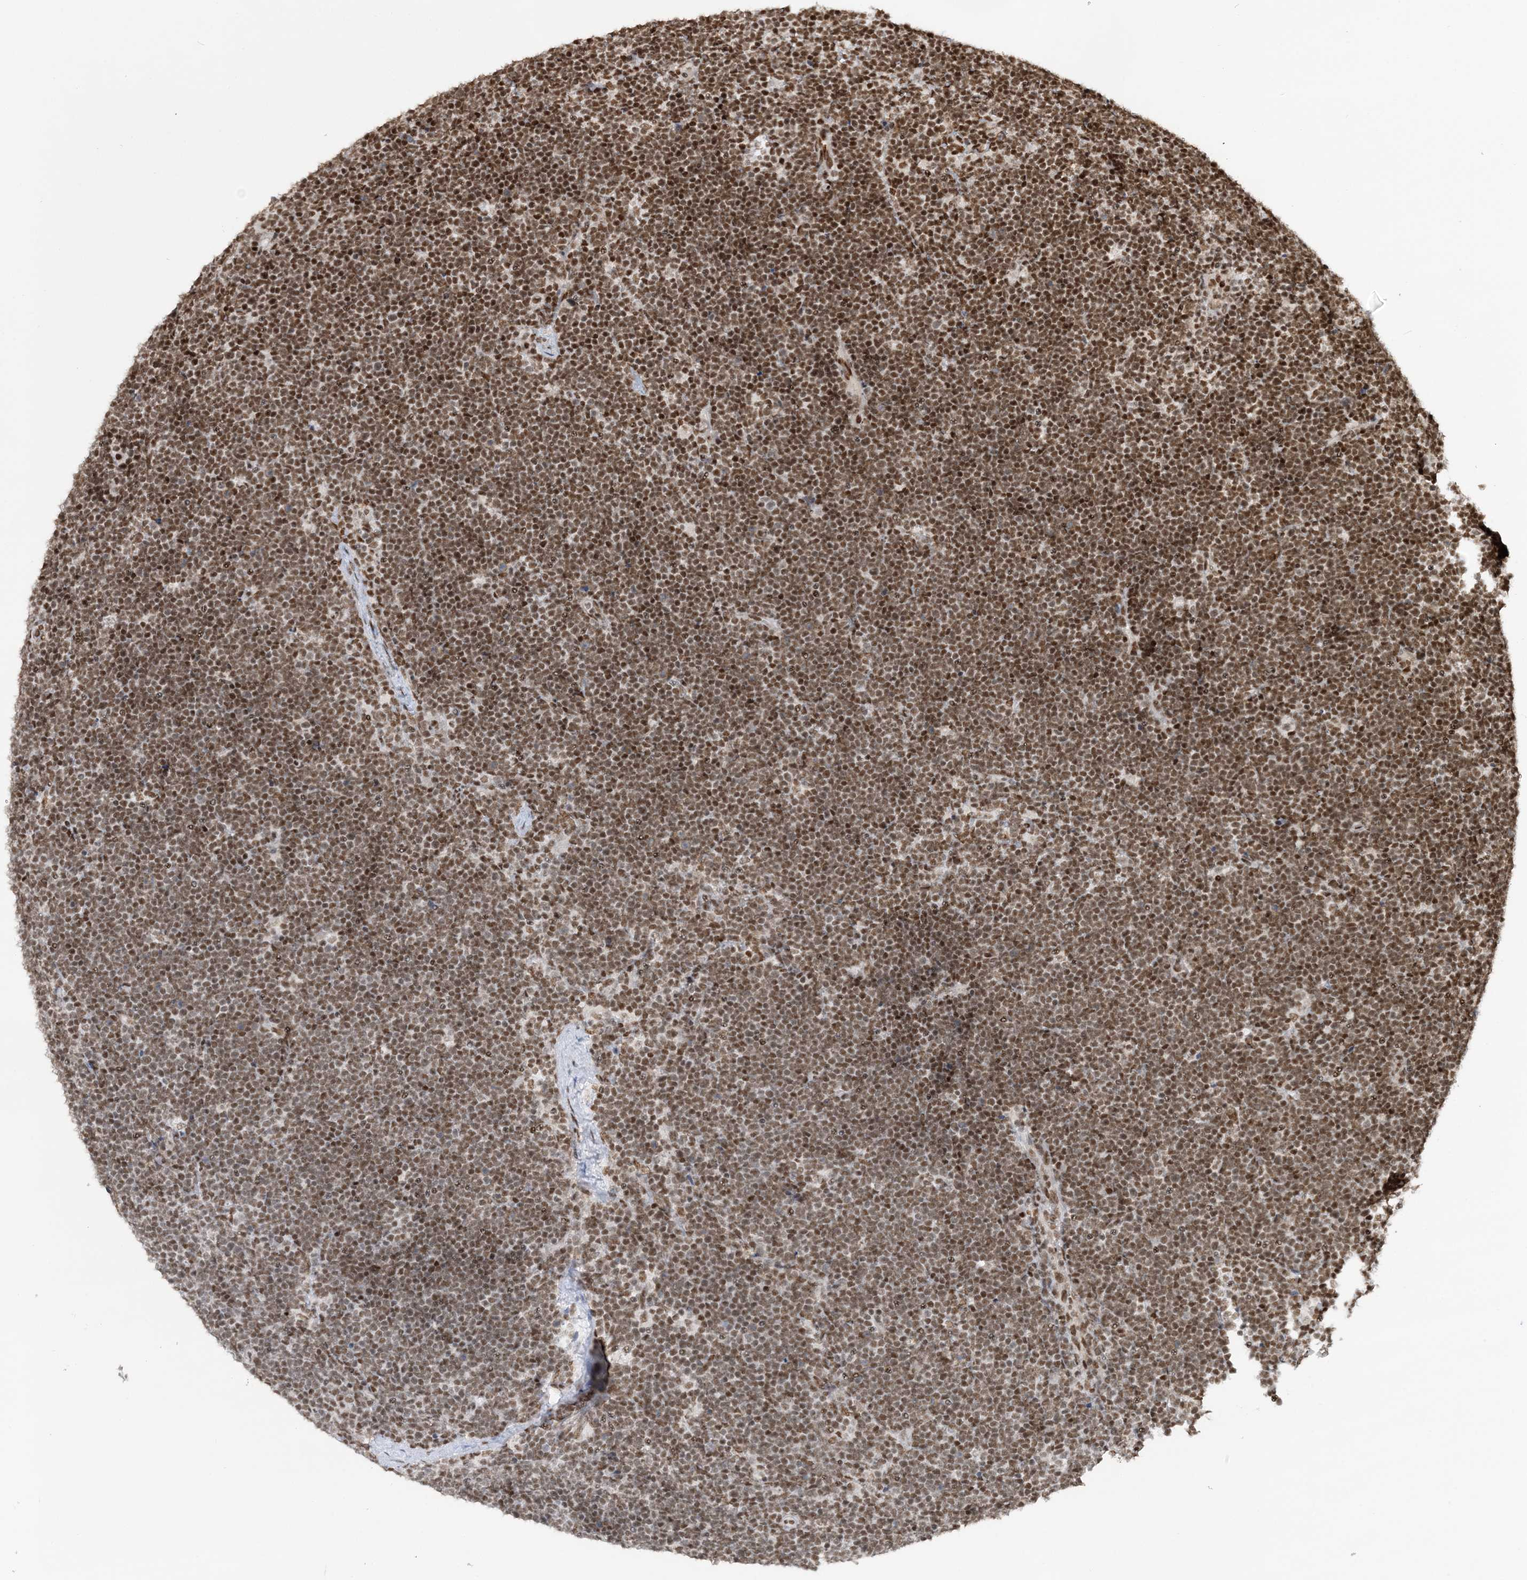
{"staining": {"intensity": "moderate", "quantity": ">75%", "location": "nuclear"}, "tissue": "lymphoma", "cell_type": "Tumor cells", "image_type": "cancer", "snomed": [{"axis": "morphology", "description": "Malignant lymphoma, non-Hodgkin's type, High grade"}, {"axis": "topography", "description": "Lymph node"}], "caption": "Approximately >75% of tumor cells in human high-grade malignant lymphoma, non-Hodgkin's type demonstrate moderate nuclear protein expression as visualized by brown immunohistochemical staining.", "gene": "SEPHS1", "patient": {"sex": "male", "age": 13}}